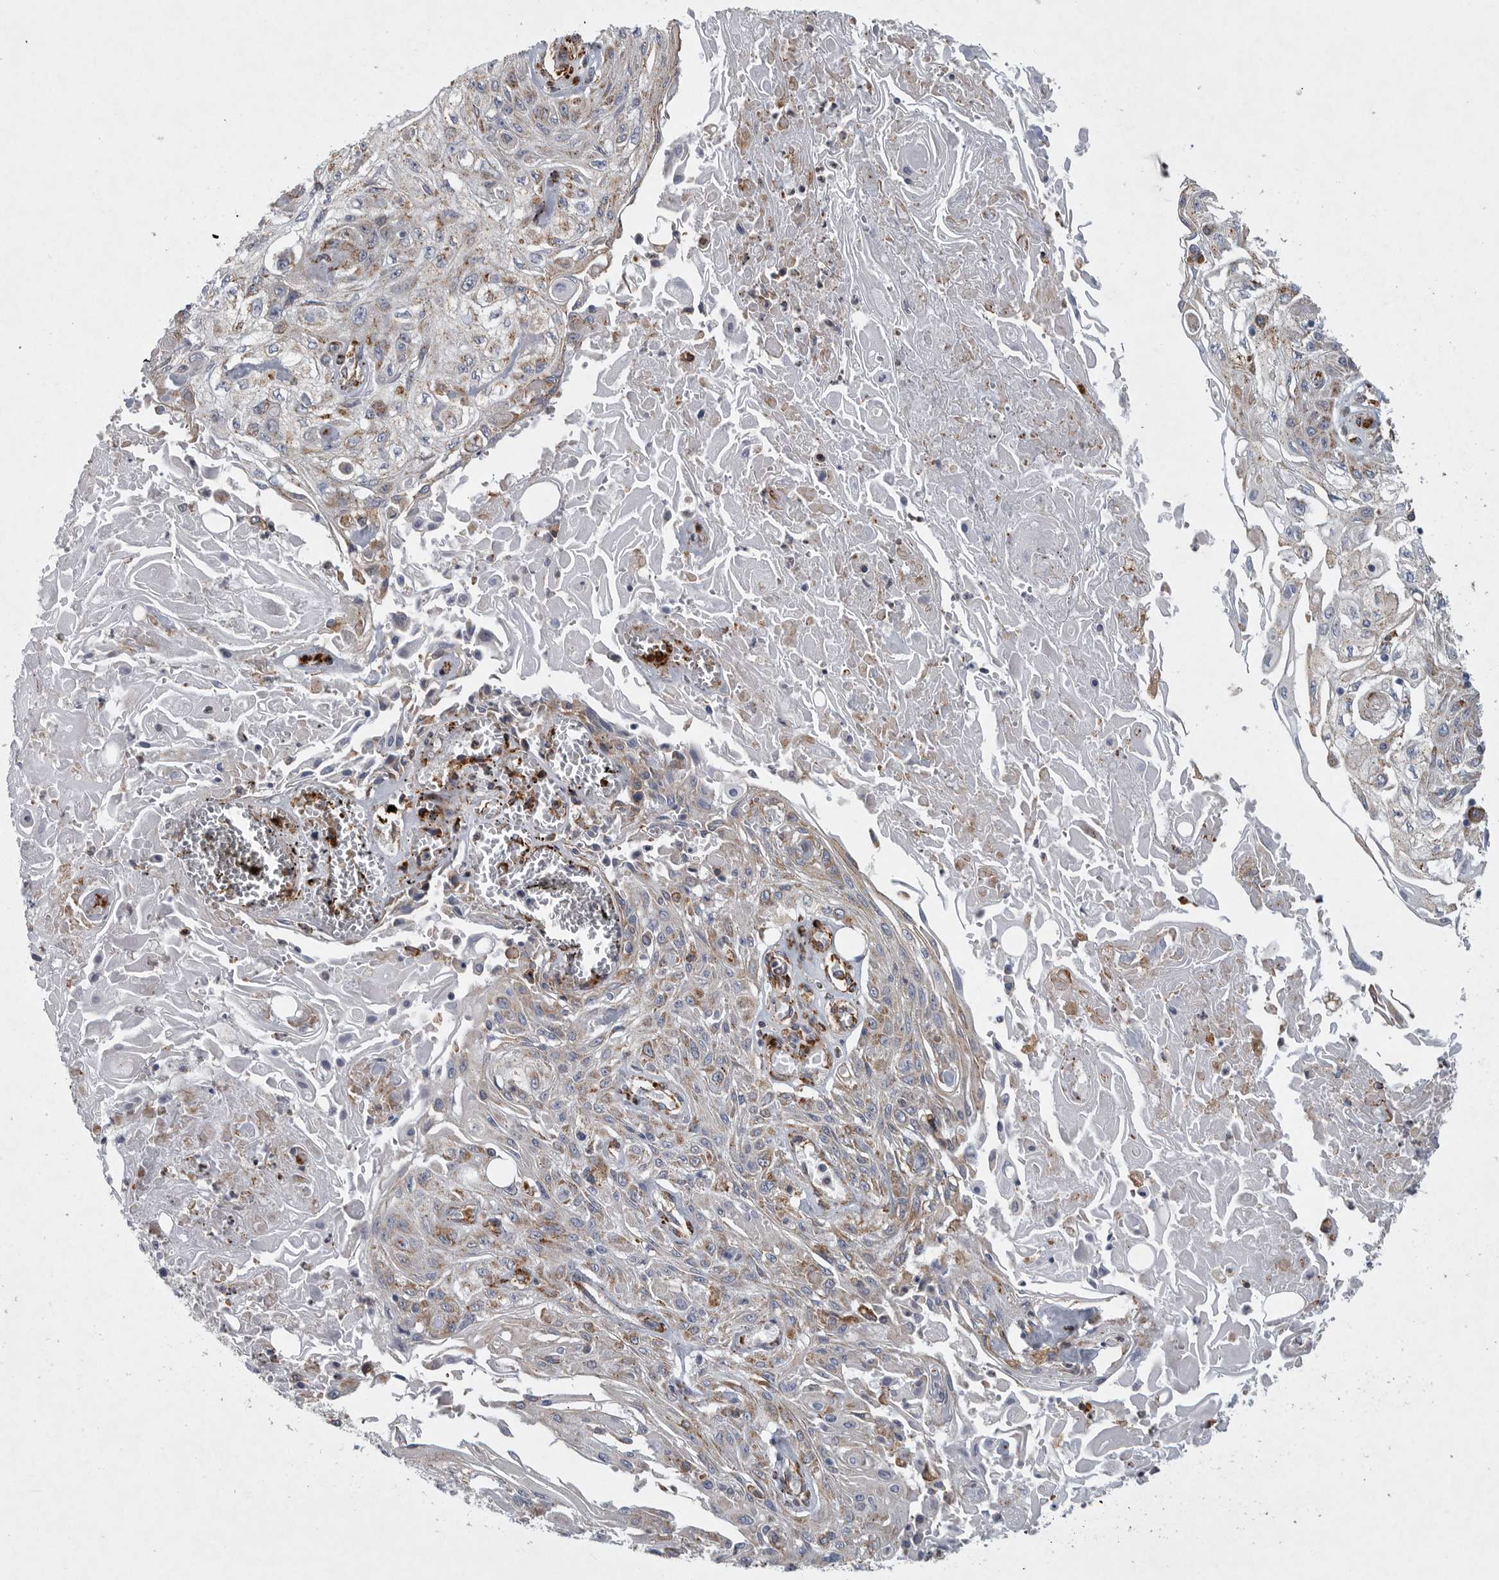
{"staining": {"intensity": "moderate", "quantity": "<25%", "location": "cytoplasmic/membranous"}, "tissue": "skin cancer", "cell_type": "Tumor cells", "image_type": "cancer", "snomed": [{"axis": "morphology", "description": "Squamous cell carcinoma, NOS"}, {"axis": "morphology", "description": "Squamous cell carcinoma, metastatic, NOS"}, {"axis": "topography", "description": "Skin"}, {"axis": "topography", "description": "Lymph node"}], "caption": "Human skin cancer stained with a protein marker exhibits moderate staining in tumor cells.", "gene": "MINPP1", "patient": {"sex": "male", "age": 75}}